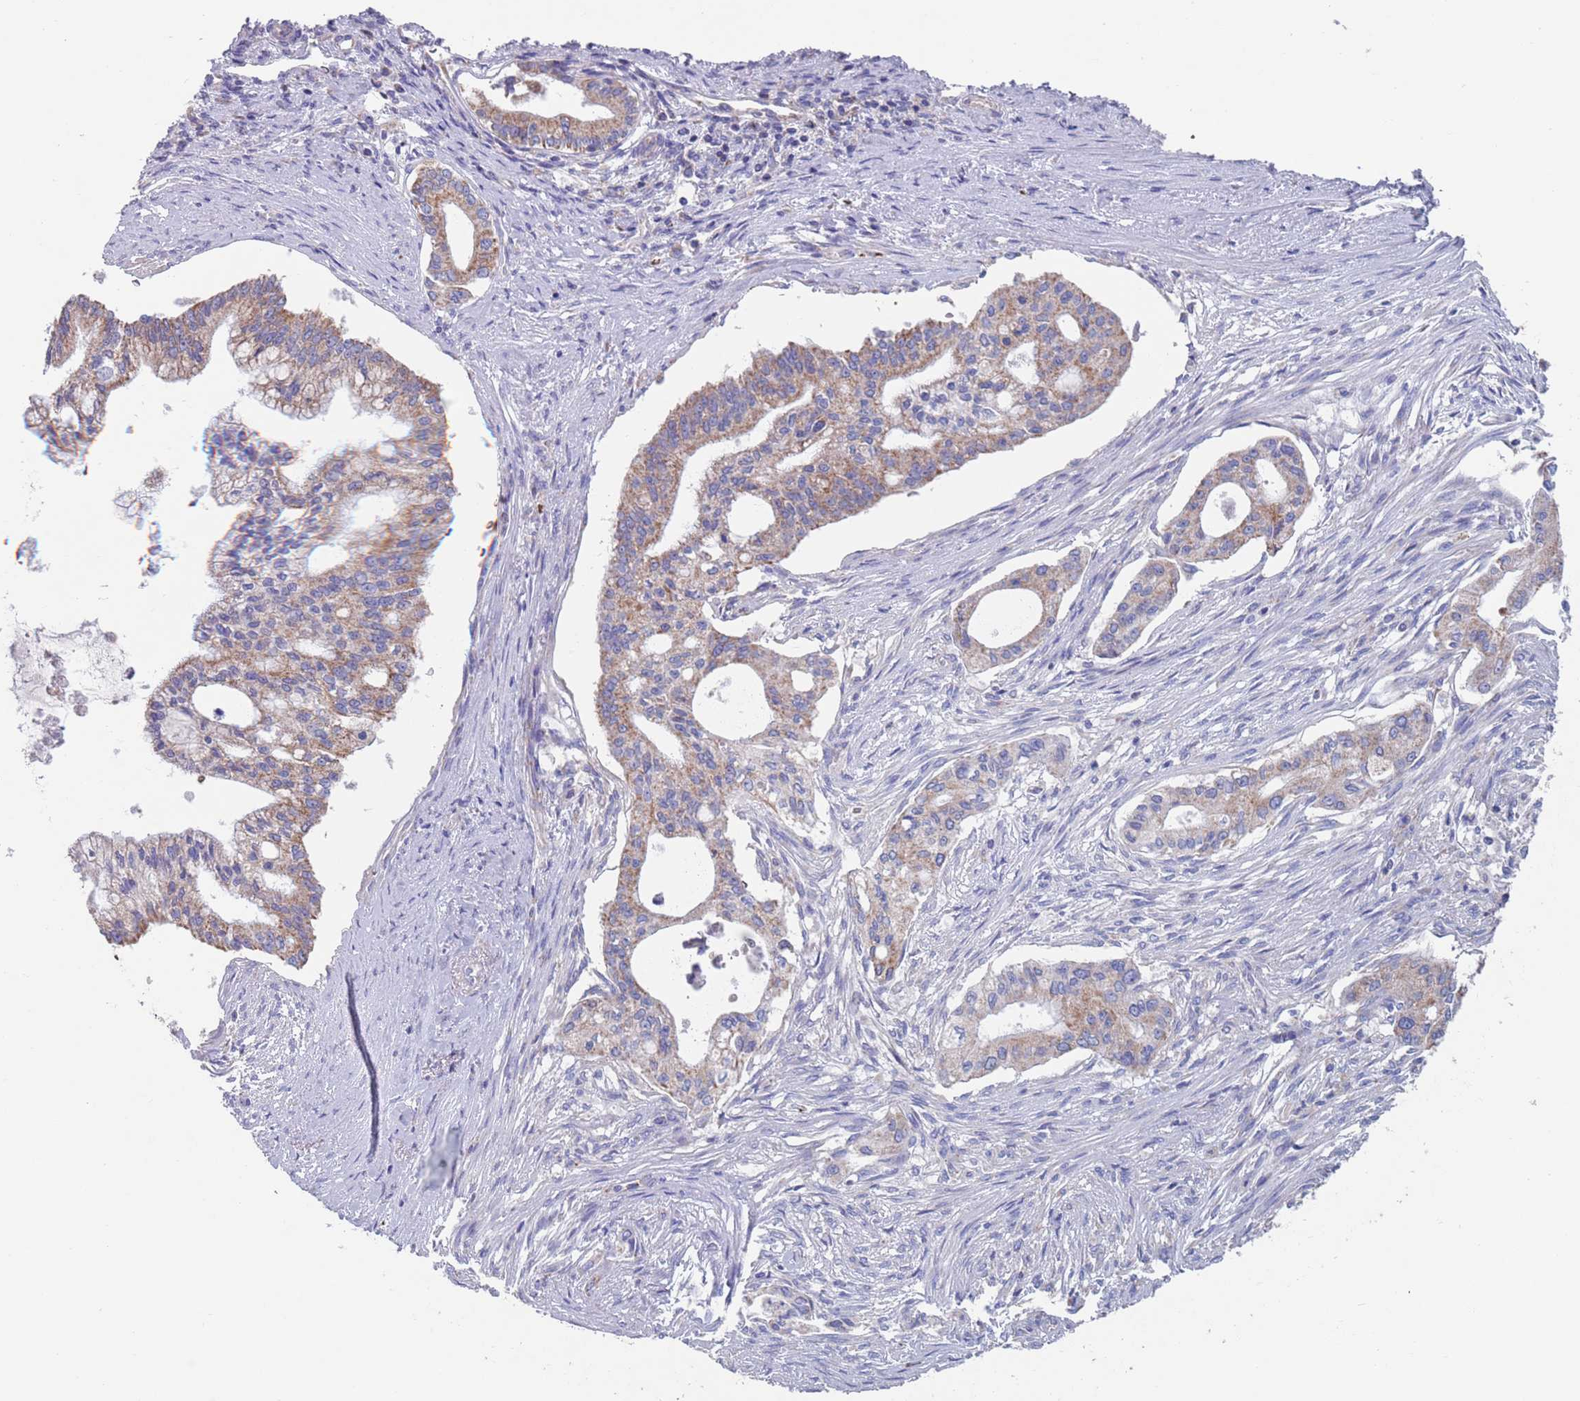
{"staining": {"intensity": "moderate", "quantity": ">75%", "location": "cytoplasmic/membranous"}, "tissue": "pancreatic cancer", "cell_type": "Tumor cells", "image_type": "cancer", "snomed": [{"axis": "morphology", "description": "Adenocarcinoma, NOS"}, {"axis": "topography", "description": "Pancreas"}], "caption": "Immunohistochemical staining of adenocarcinoma (pancreatic) exhibits medium levels of moderate cytoplasmic/membranous expression in about >75% of tumor cells.", "gene": "MRPL22", "patient": {"sex": "male", "age": 46}}